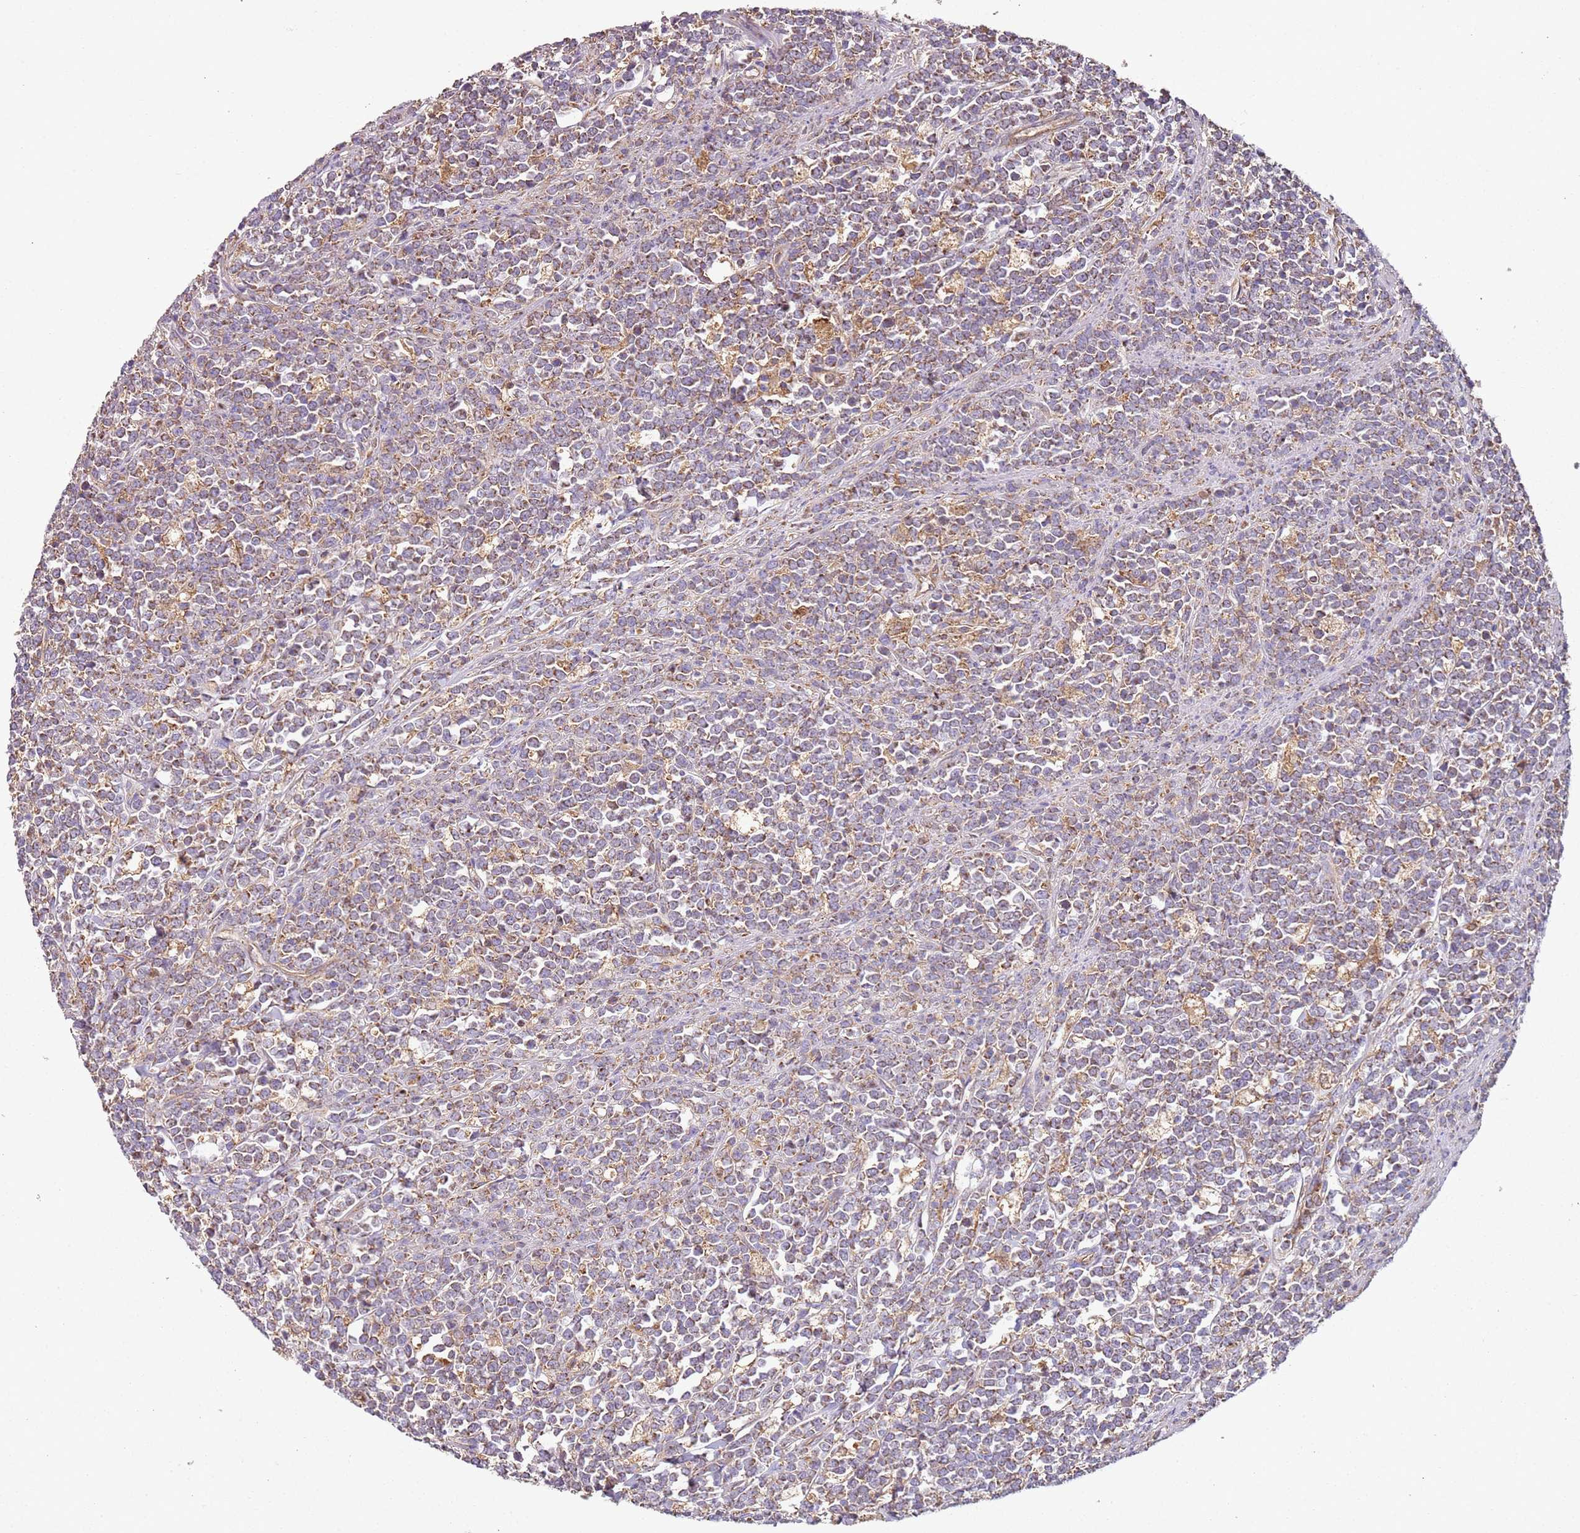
{"staining": {"intensity": "weak", "quantity": "25%-75%", "location": "cytoplasmic/membranous"}, "tissue": "lymphoma", "cell_type": "Tumor cells", "image_type": "cancer", "snomed": [{"axis": "morphology", "description": "Malignant lymphoma, non-Hodgkin's type, High grade"}, {"axis": "topography", "description": "Small intestine"}, {"axis": "topography", "description": "Colon"}], "caption": "An immunohistochemistry histopathology image of neoplastic tissue is shown. Protein staining in brown shows weak cytoplasmic/membranous positivity in lymphoma within tumor cells. (Brightfield microscopy of DAB IHC at high magnification).", "gene": "RMND5A", "patient": {"sex": "male", "age": 8}}